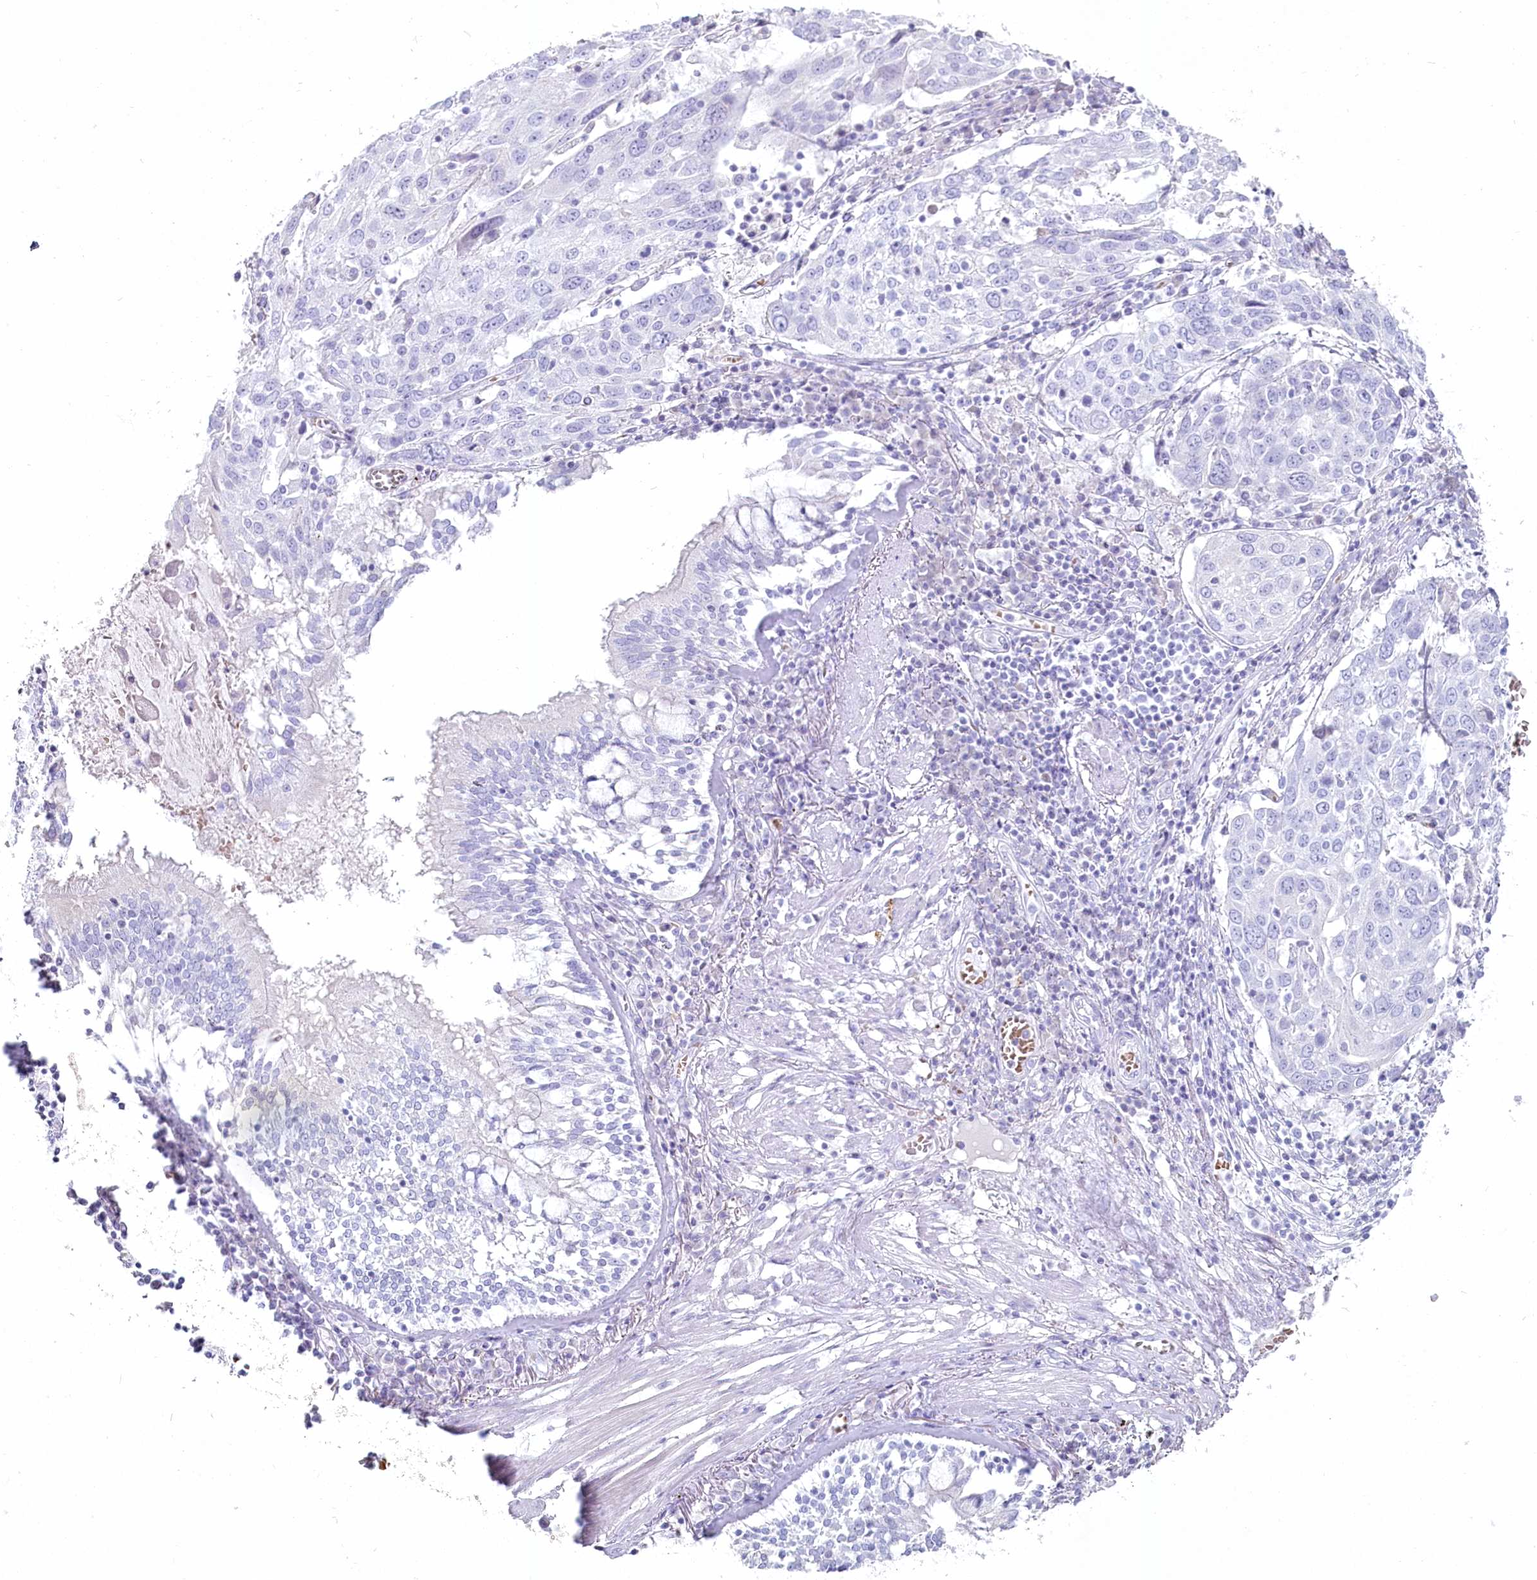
{"staining": {"intensity": "negative", "quantity": "none", "location": "none"}, "tissue": "lung cancer", "cell_type": "Tumor cells", "image_type": "cancer", "snomed": [{"axis": "morphology", "description": "Squamous cell carcinoma, NOS"}, {"axis": "topography", "description": "Lung"}], "caption": "IHC micrograph of human lung squamous cell carcinoma stained for a protein (brown), which exhibits no expression in tumor cells.", "gene": "IFIT5", "patient": {"sex": "male", "age": 65}}